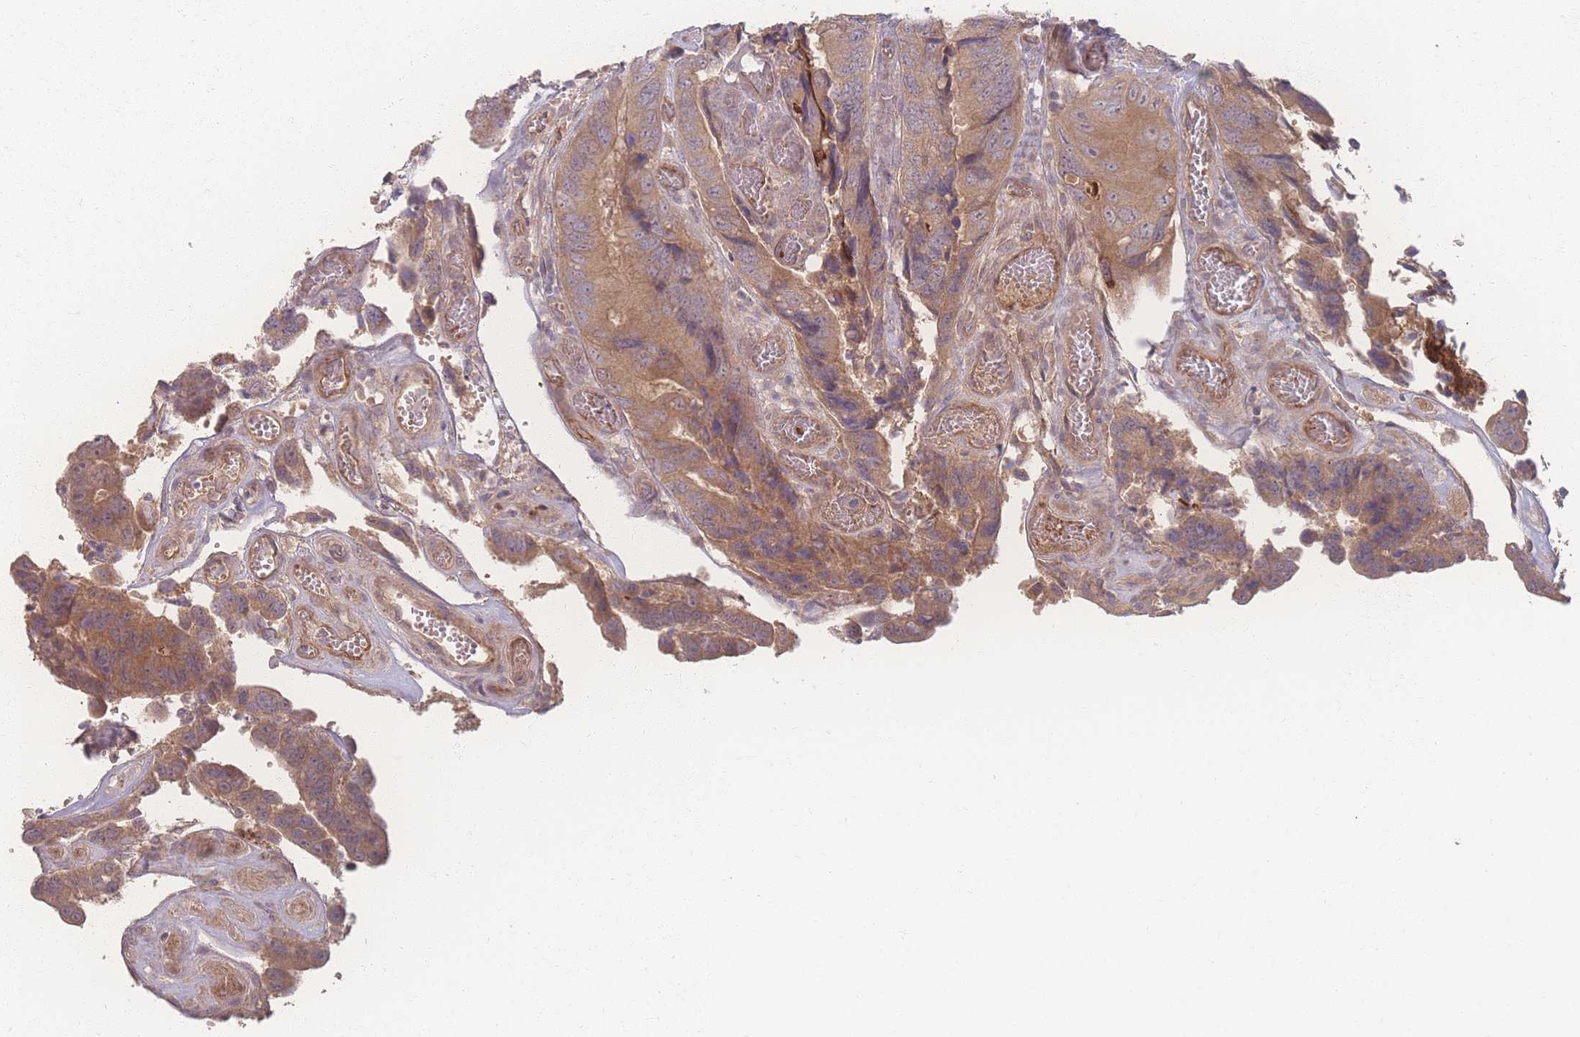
{"staining": {"intensity": "moderate", "quantity": ">75%", "location": "cytoplasmic/membranous"}, "tissue": "colorectal cancer", "cell_type": "Tumor cells", "image_type": "cancer", "snomed": [{"axis": "morphology", "description": "Adenocarcinoma, NOS"}, {"axis": "topography", "description": "Colon"}], "caption": "A photomicrograph of human colorectal cancer stained for a protein reveals moderate cytoplasmic/membranous brown staining in tumor cells.", "gene": "INSR", "patient": {"sex": "male", "age": 84}}